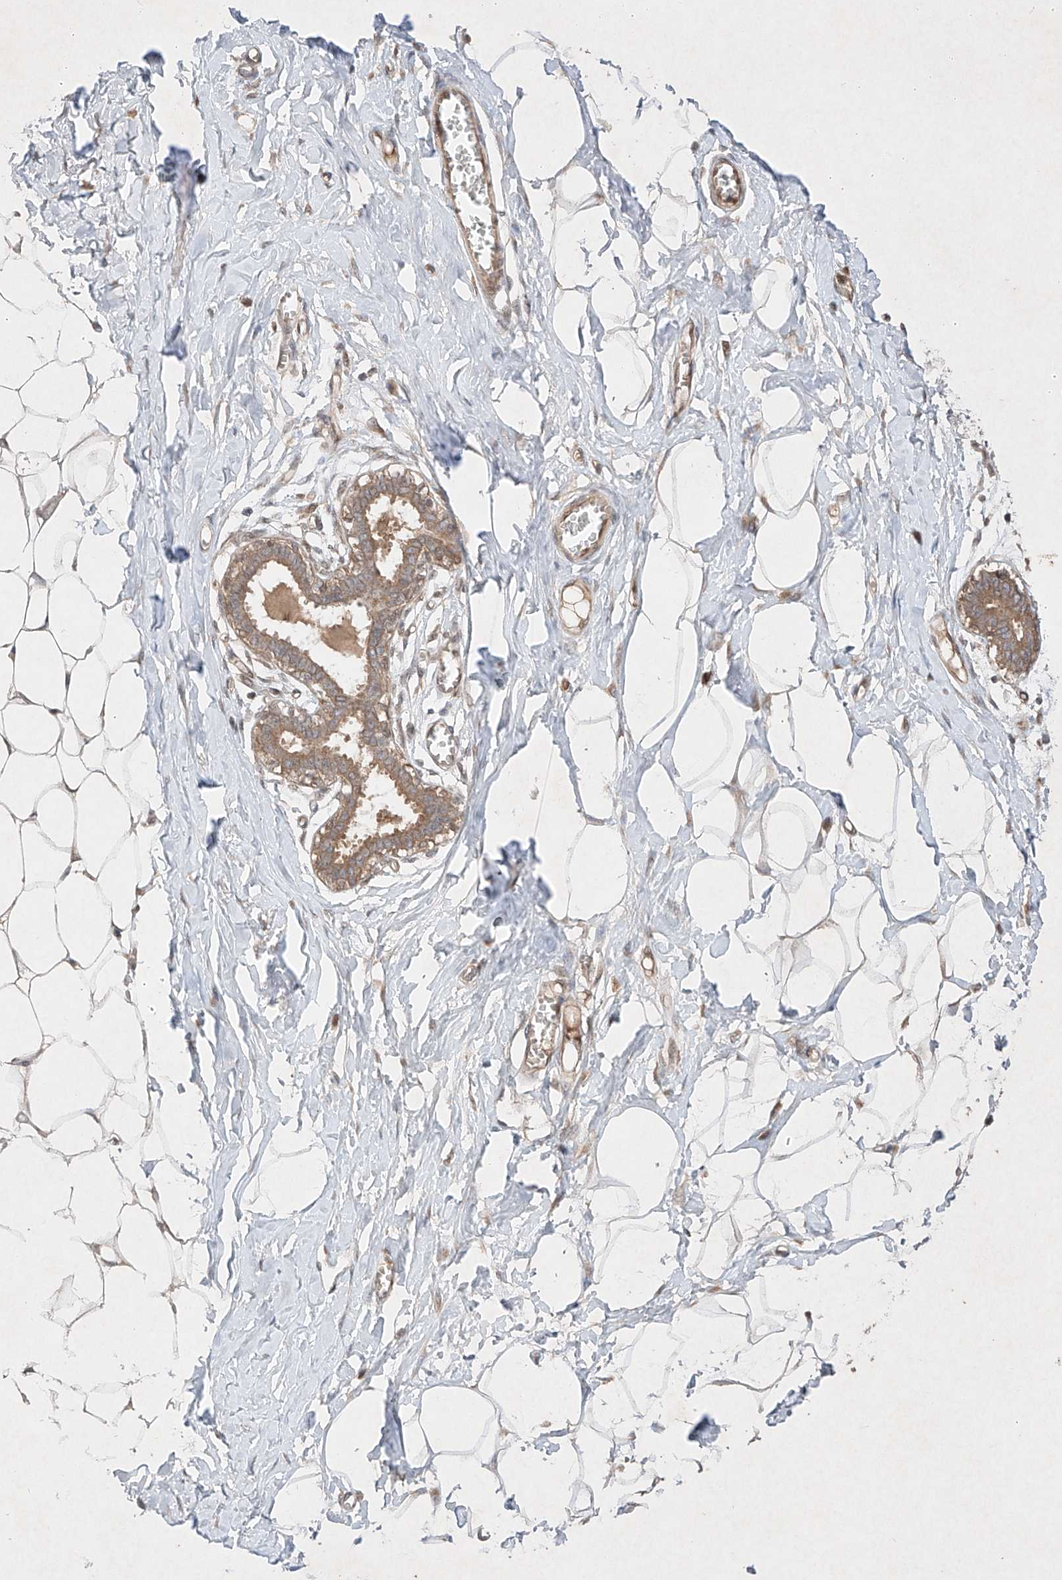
{"staining": {"intensity": "weak", "quantity": "25%-75%", "location": "cytoplasmic/membranous"}, "tissue": "breast", "cell_type": "Adipocytes", "image_type": "normal", "snomed": [{"axis": "morphology", "description": "Normal tissue, NOS"}, {"axis": "topography", "description": "Breast"}], "caption": "About 25%-75% of adipocytes in unremarkable breast show weak cytoplasmic/membranous protein expression as visualized by brown immunohistochemical staining.", "gene": "RNF31", "patient": {"sex": "female", "age": 27}}